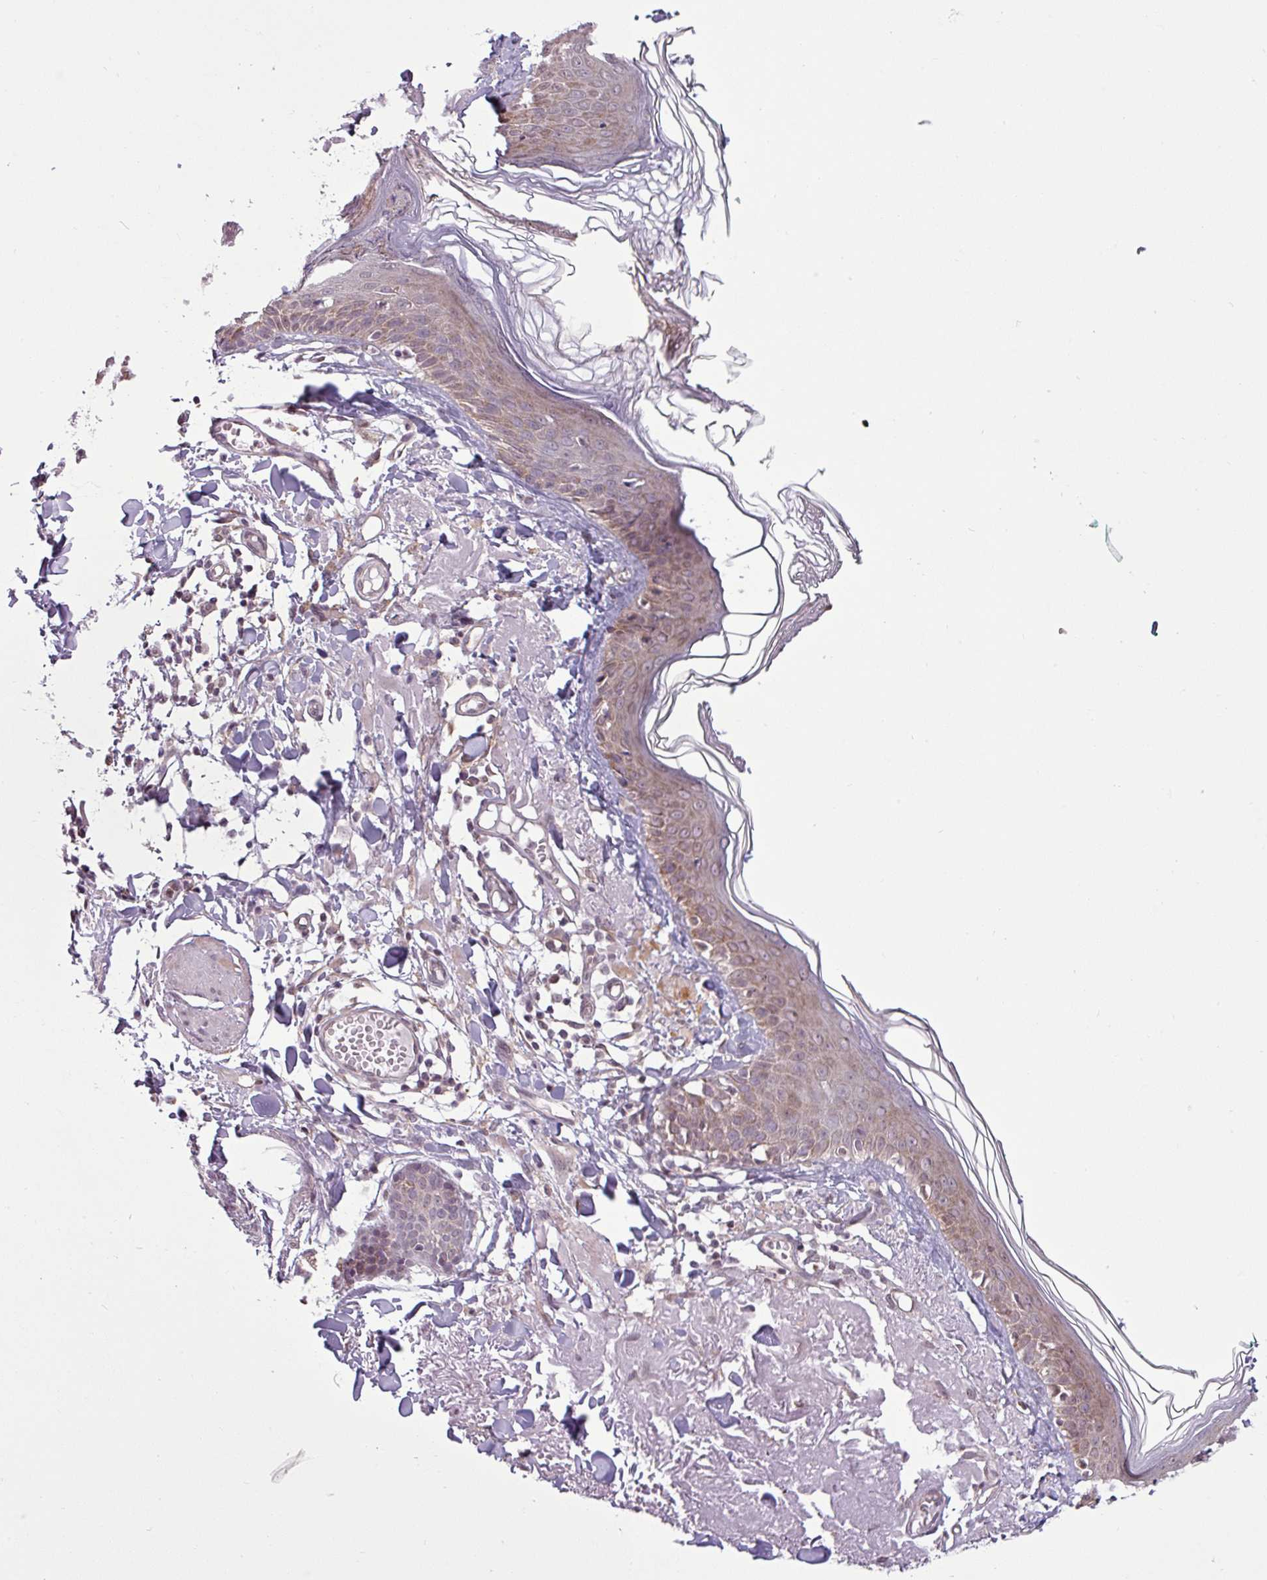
{"staining": {"intensity": "negative", "quantity": "none", "location": "none"}, "tissue": "skin", "cell_type": "Fibroblasts", "image_type": "normal", "snomed": [{"axis": "morphology", "description": "Normal tissue, NOS"}, {"axis": "morphology", "description": "Malignant melanoma, NOS"}, {"axis": "topography", "description": "Skin"}], "caption": "This is a image of immunohistochemistry (IHC) staining of unremarkable skin, which shows no positivity in fibroblasts.", "gene": "GPT2", "patient": {"sex": "male", "age": 80}}